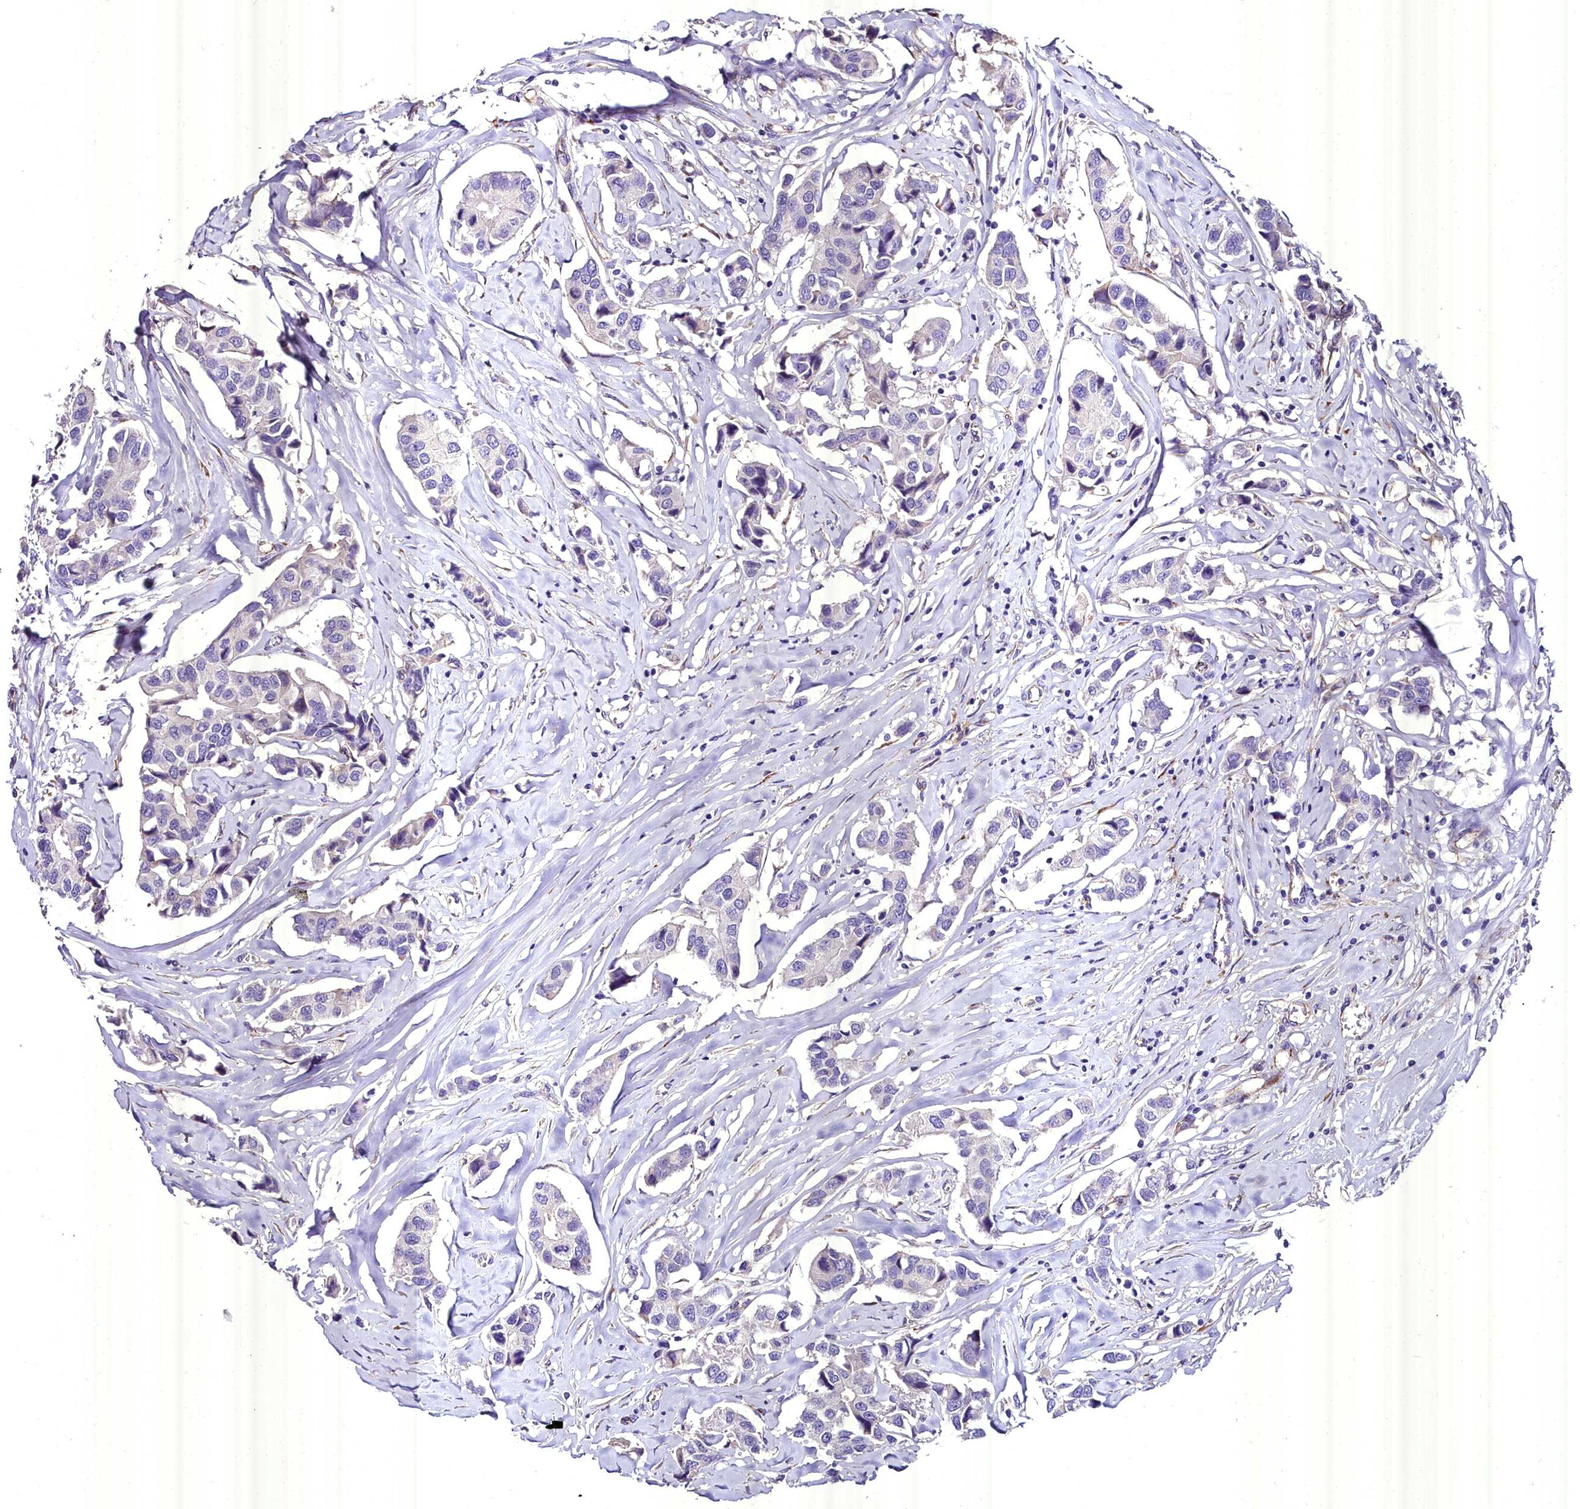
{"staining": {"intensity": "negative", "quantity": "none", "location": "none"}, "tissue": "breast cancer", "cell_type": "Tumor cells", "image_type": "cancer", "snomed": [{"axis": "morphology", "description": "Duct carcinoma"}, {"axis": "topography", "description": "Breast"}], "caption": "This is an IHC photomicrograph of human breast infiltrating ductal carcinoma. There is no expression in tumor cells.", "gene": "MS4A18", "patient": {"sex": "female", "age": 80}}